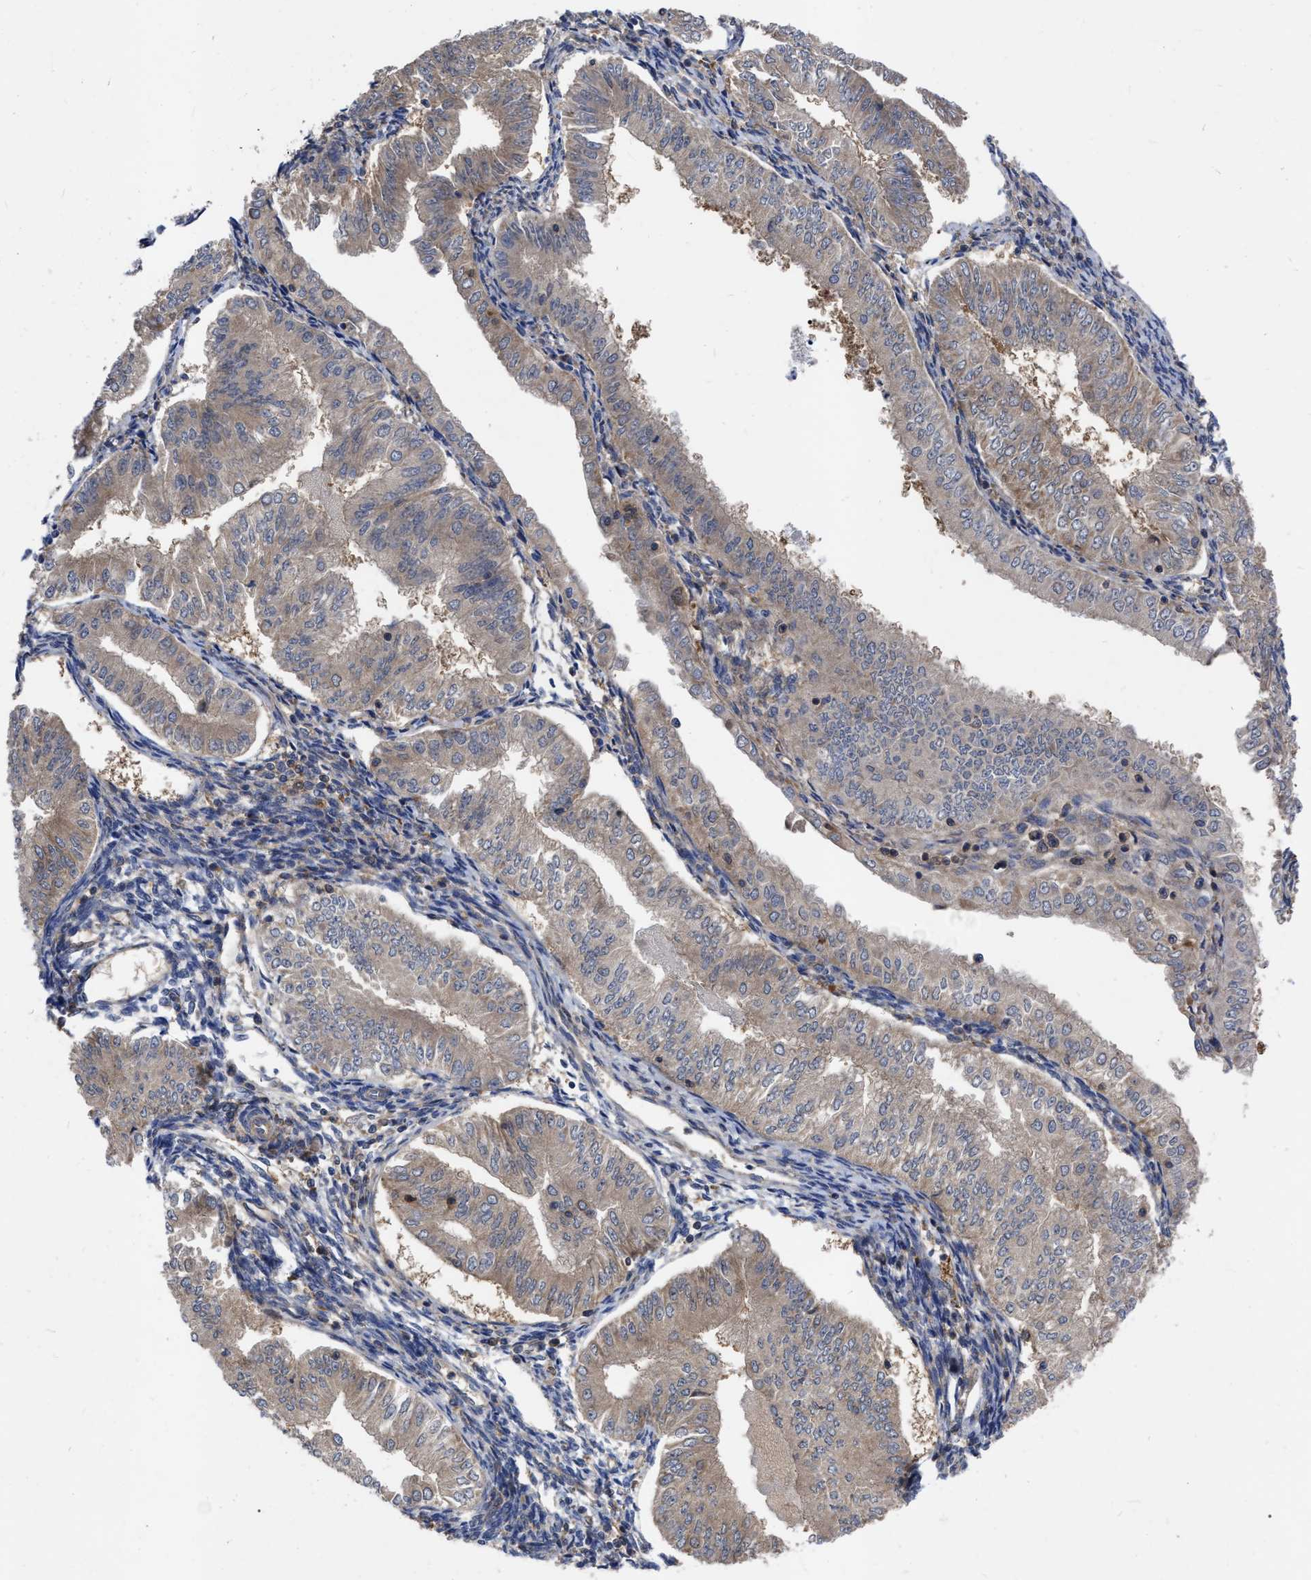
{"staining": {"intensity": "moderate", "quantity": "25%-75%", "location": "cytoplasmic/membranous"}, "tissue": "endometrial cancer", "cell_type": "Tumor cells", "image_type": "cancer", "snomed": [{"axis": "morphology", "description": "Normal tissue, NOS"}, {"axis": "morphology", "description": "Adenocarcinoma, NOS"}, {"axis": "topography", "description": "Endometrium"}], "caption": "Protein staining of endometrial cancer tissue shows moderate cytoplasmic/membranous positivity in approximately 25%-75% of tumor cells.", "gene": "CDKN2C", "patient": {"sex": "female", "age": 53}}